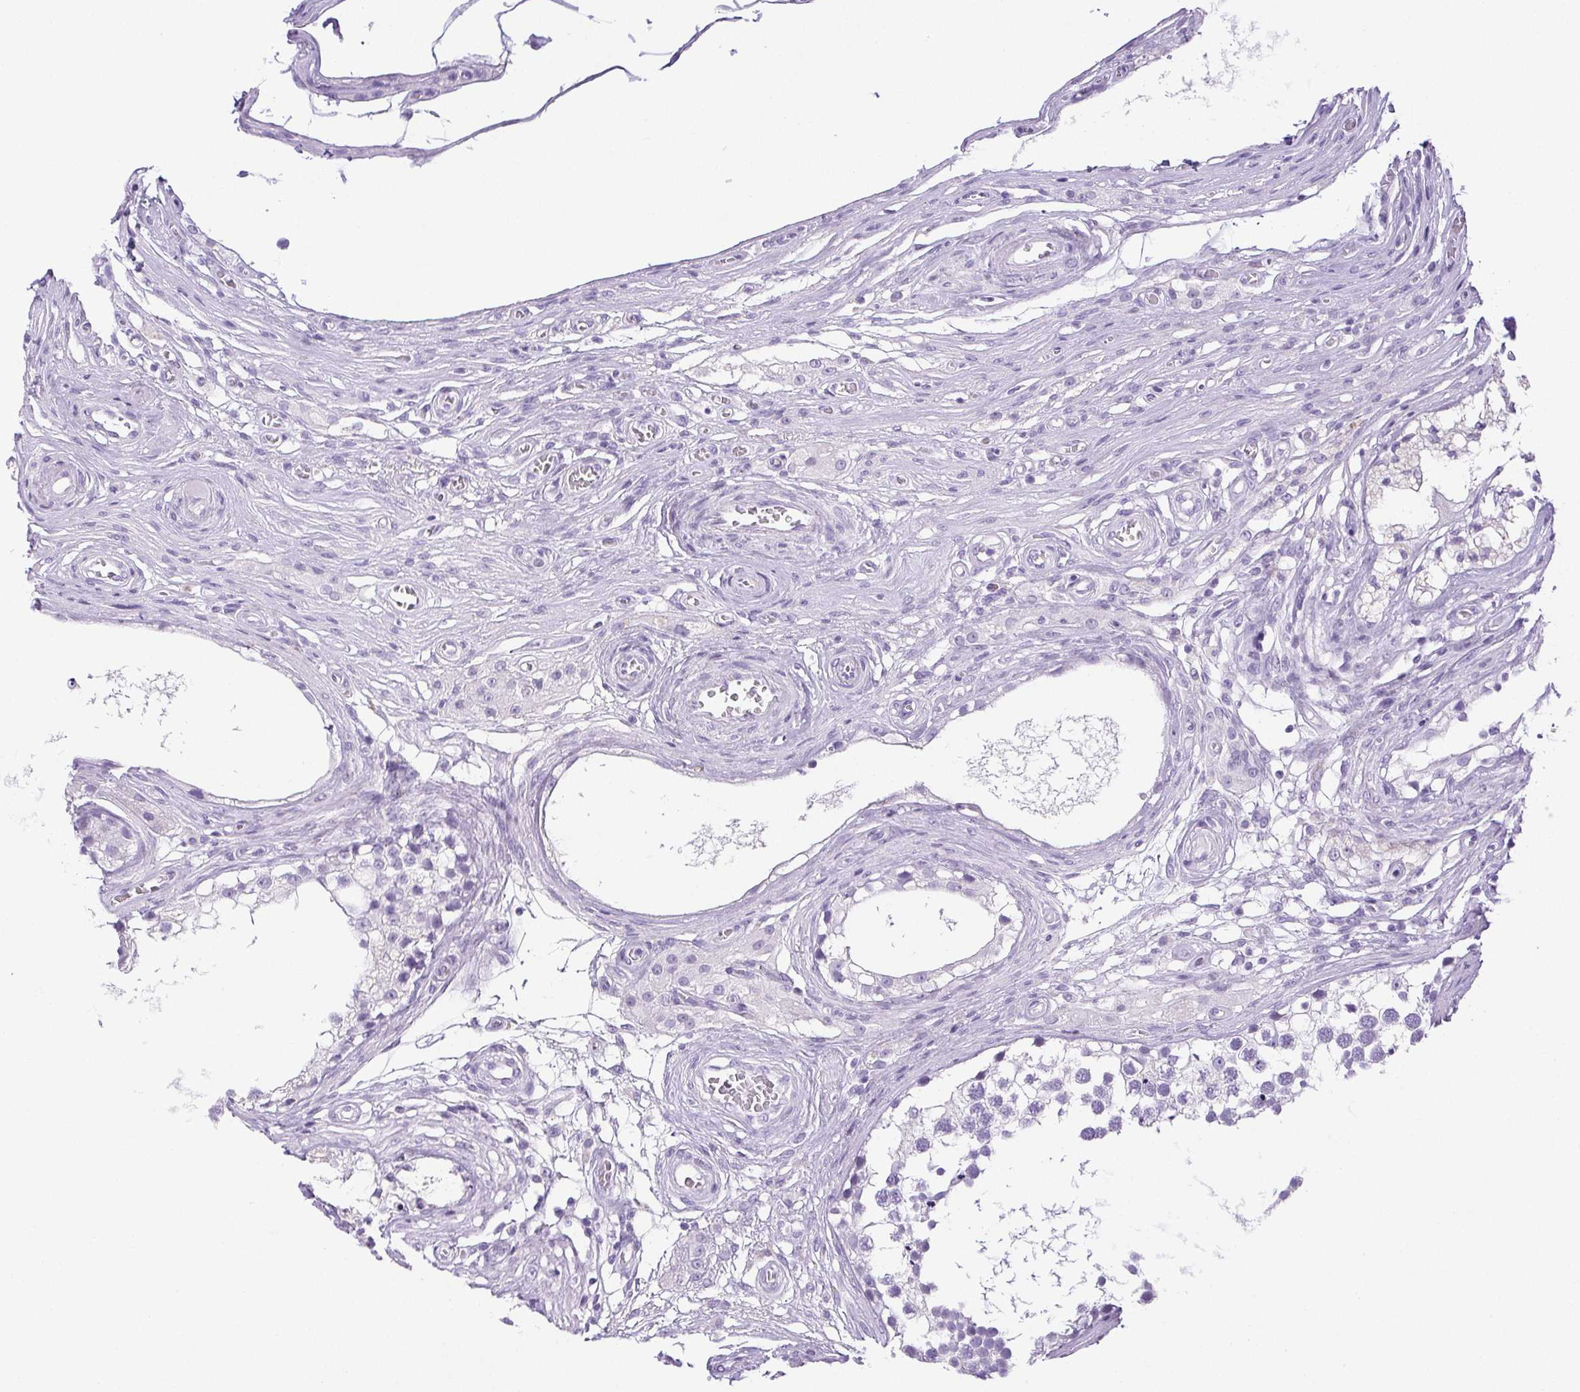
{"staining": {"intensity": "negative", "quantity": "none", "location": "none"}, "tissue": "testis", "cell_type": "Cells in seminiferous ducts", "image_type": "normal", "snomed": [{"axis": "morphology", "description": "Normal tissue, NOS"}, {"axis": "morphology", "description": "Seminoma, NOS"}, {"axis": "topography", "description": "Testis"}], "caption": "This histopathology image is of normal testis stained with immunohistochemistry to label a protein in brown with the nuclei are counter-stained blue. There is no positivity in cells in seminiferous ducts.", "gene": "HLA", "patient": {"sex": "male", "age": 65}}